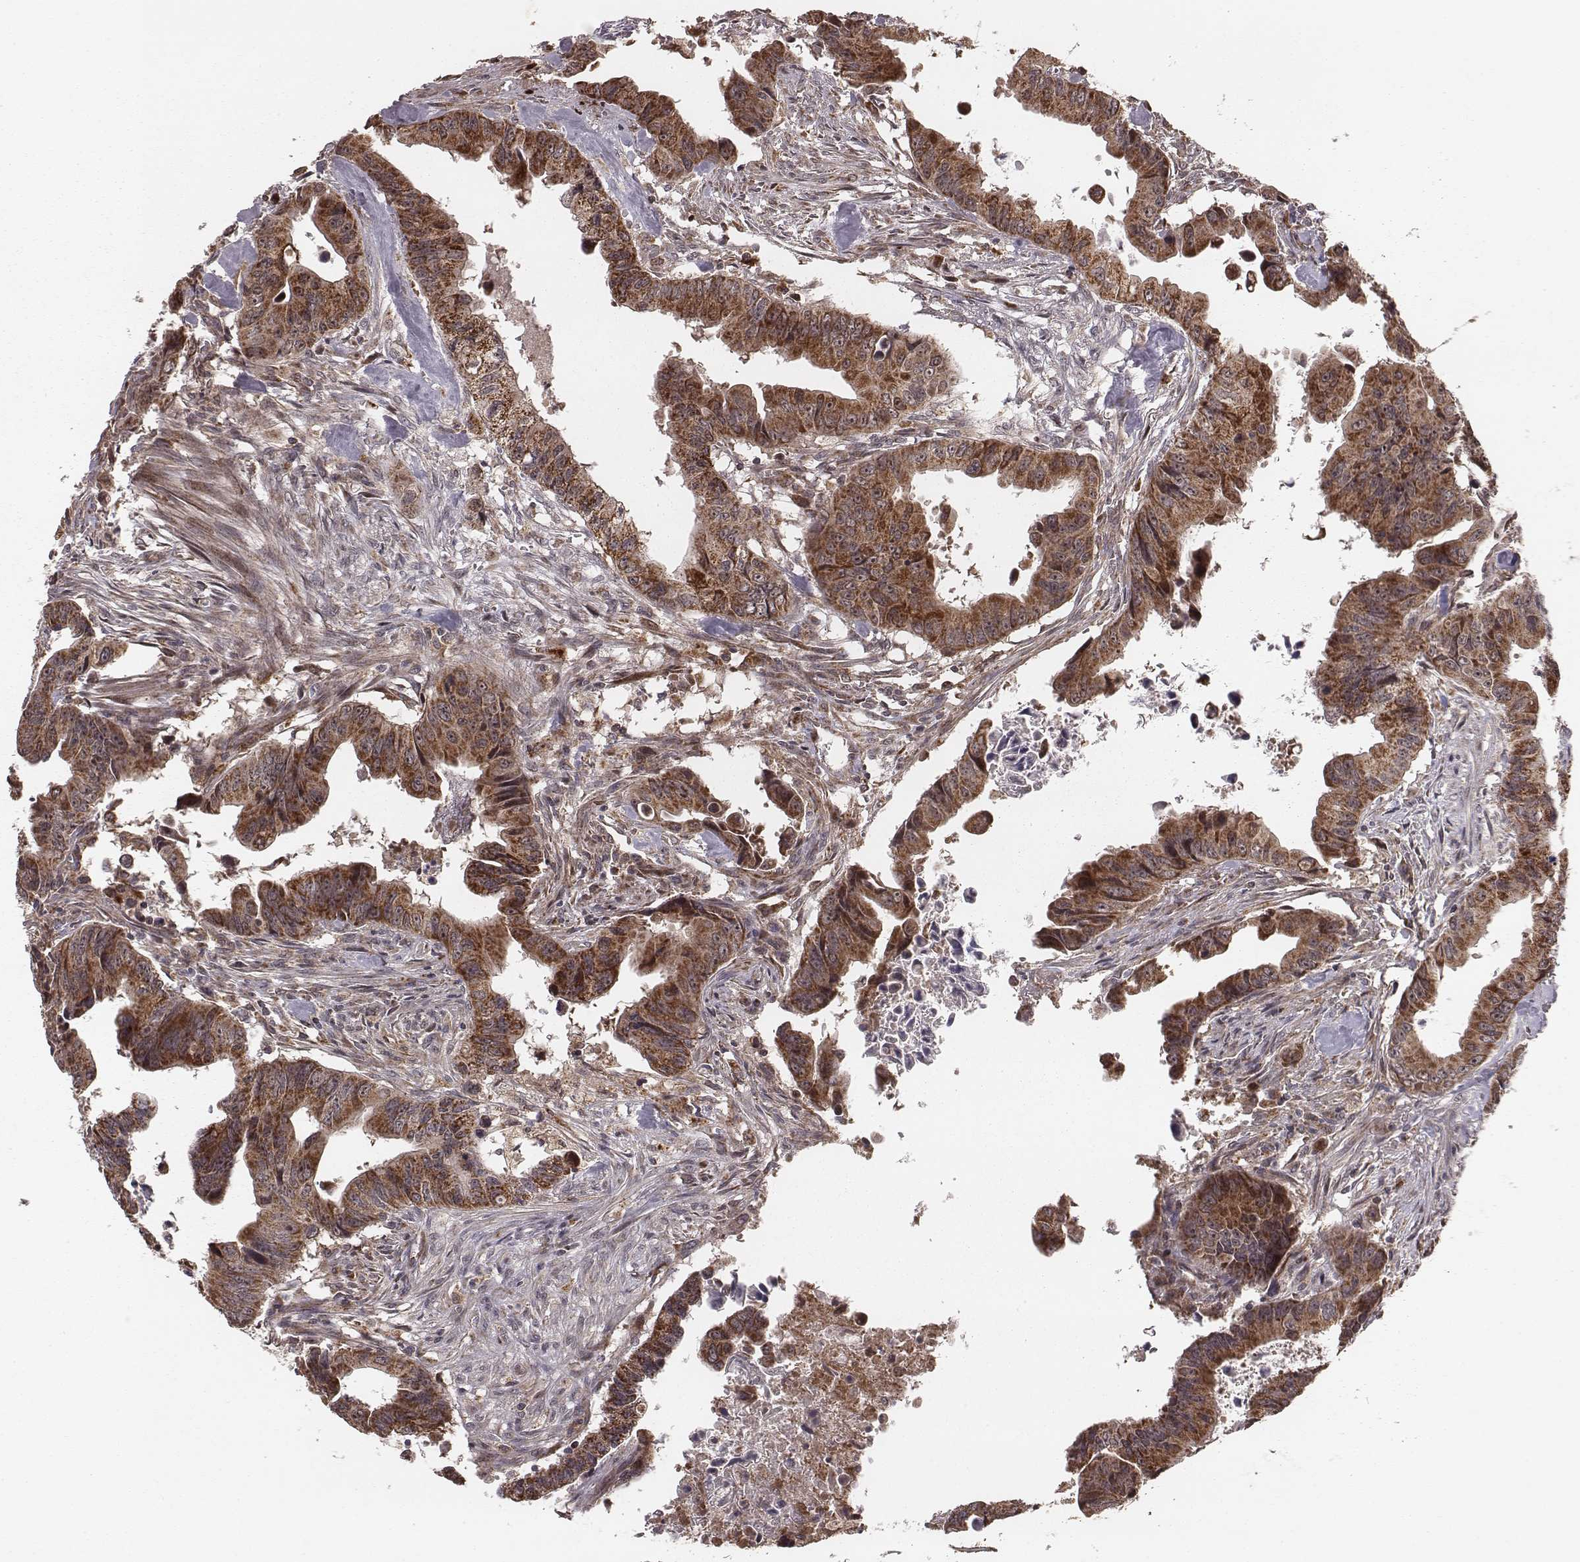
{"staining": {"intensity": "strong", "quantity": ">75%", "location": "cytoplasmic/membranous"}, "tissue": "colorectal cancer", "cell_type": "Tumor cells", "image_type": "cancer", "snomed": [{"axis": "morphology", "description": "Adenocarcinoma, NOS"}, {"axis": "topography", "description": "Colon"}], "caption": "Strong cytoplasmic/membranous staining for a protein is identified in approximately >75% of tumor cells of adenocarcinoma (colorectal) using immunohistochemistry (IHC).", "gene": "ZDHHC21", "patient": {"sex": "female", "age": 87}}